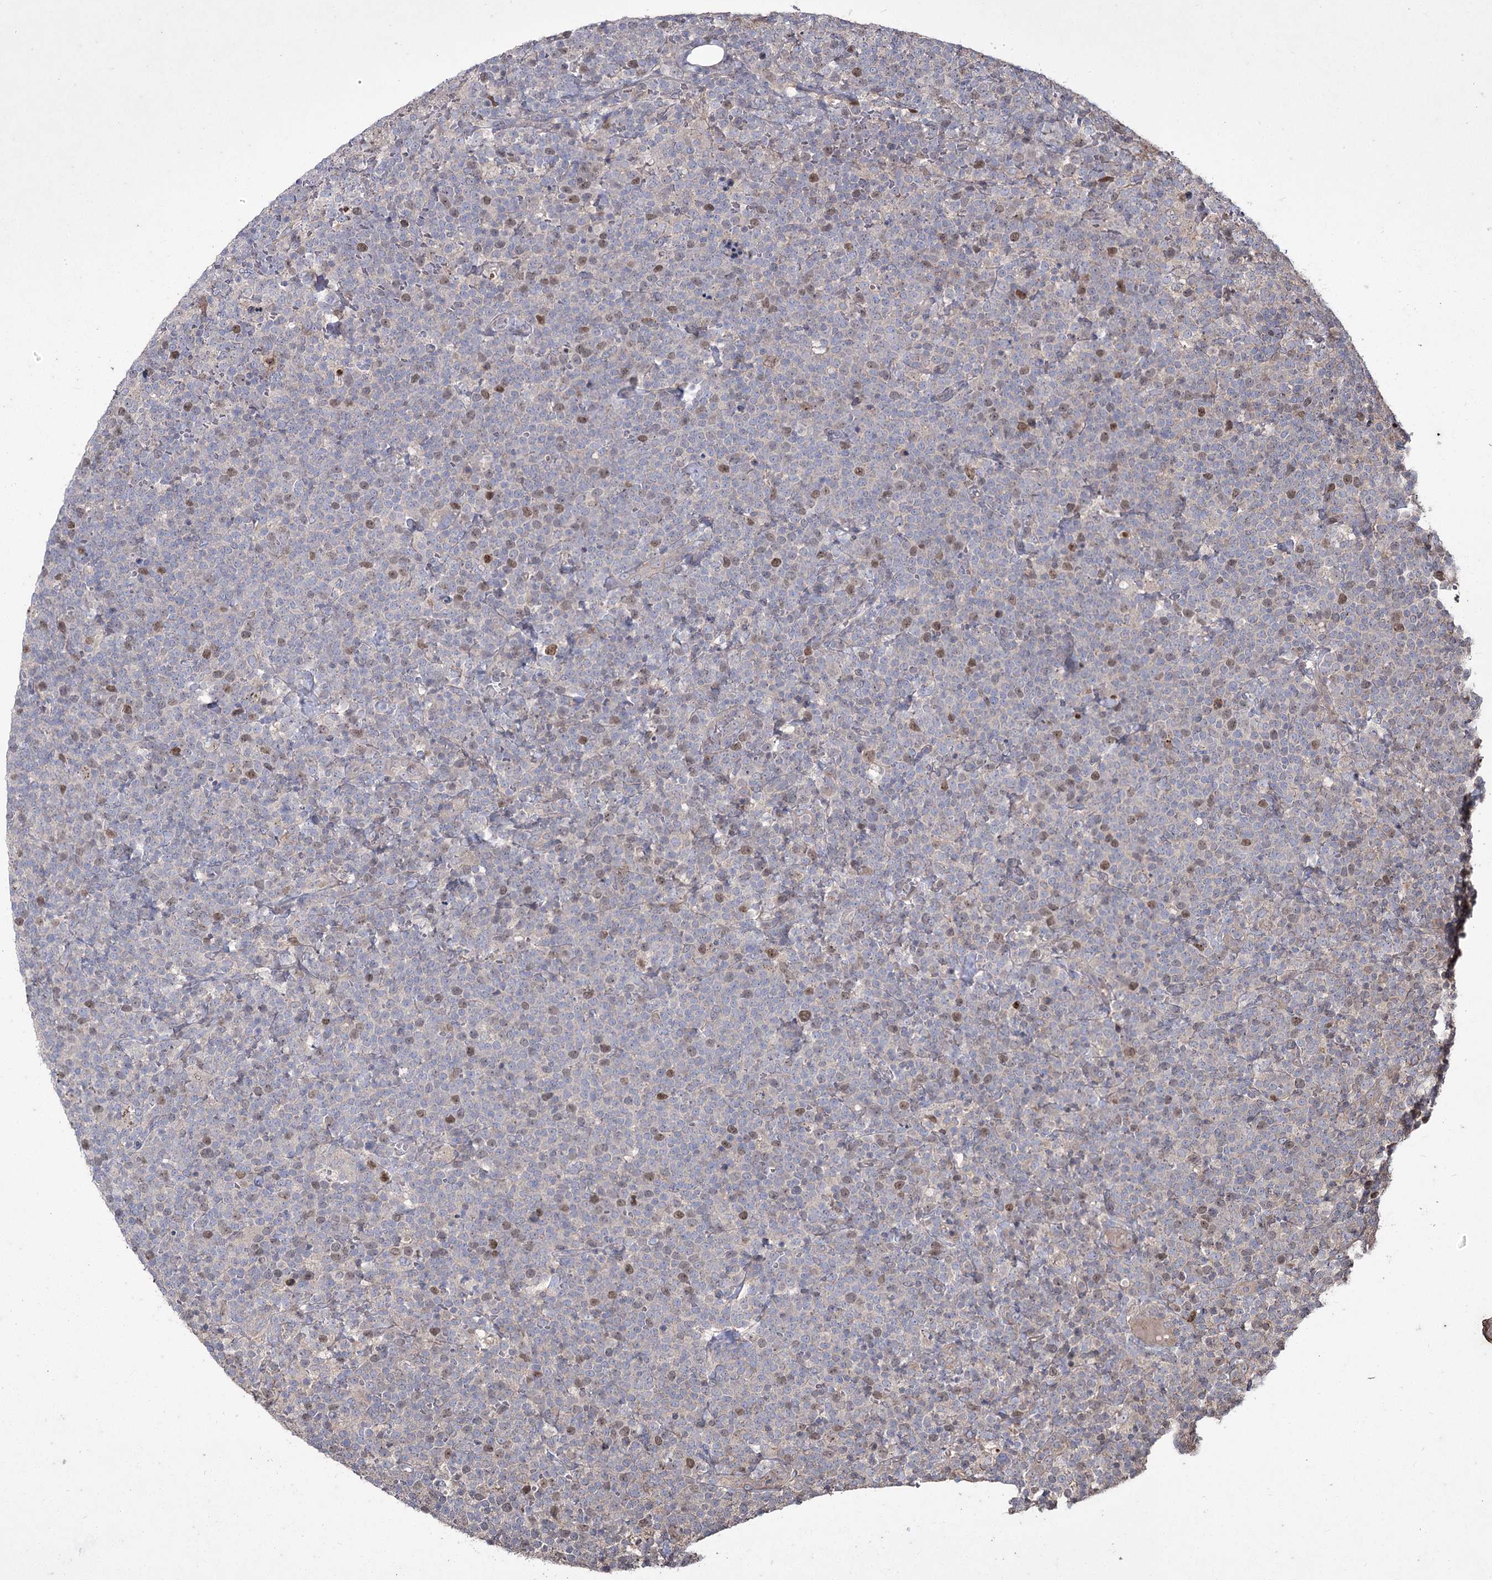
{"staining": {"intensity": "moderate", "quantity": "<25%", "location": "nuclear"}, "tissue": "lymphoma", "cell_type": "Tumor cells", "image_type": "cancer", "snomed": [{"axis": "morphology", "description": "Malignant lymphoma, non-Hodgkin's type, High grade"}, {"axis": "topography", "description": "Lymph node"}], "caption": "Lymphoma tissue displays moderate nuclear staining in approximately <25% of tumor cells", "gene": "PRC1", "patient": {"sex": "male", "age": 61}}